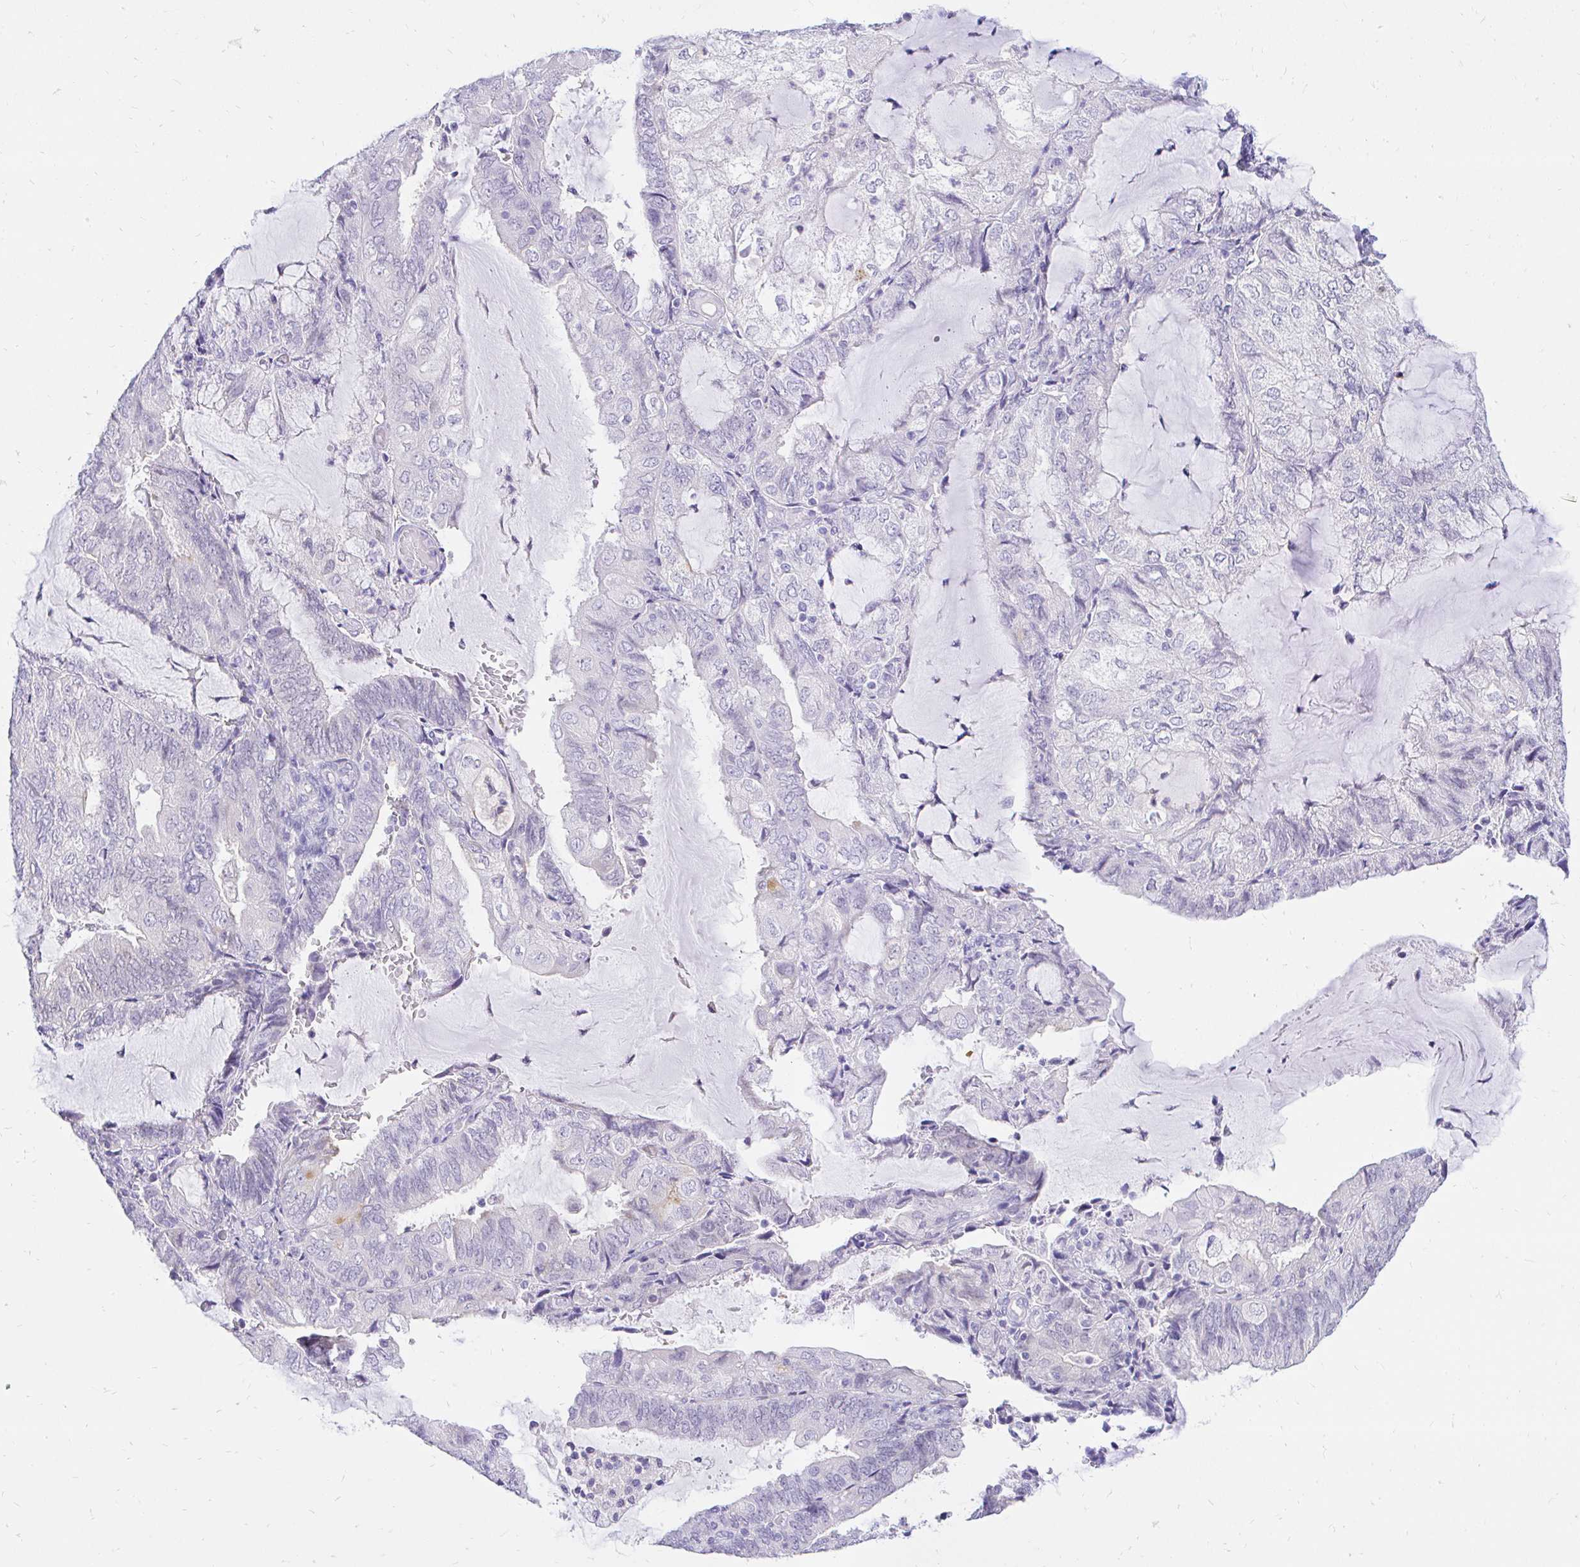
{"staining": {"intensity": "negative", "quantity": "none", "location": "none"}, "tissue": "endometrial cancer", "cell_type": "Tumor cells", "image_type": "cancer", "snomed": [{"axis": "morphology", "description": "Adenocarcinoma, NOS"}, {"axis": "topography", "description": "Endometrium"}], "caption": "Tumor cells are negative for brown protein staining in endometrial adenocarcinoma.", "gene": "FATE1", "patient": {"sex": "female", "age": 81}}